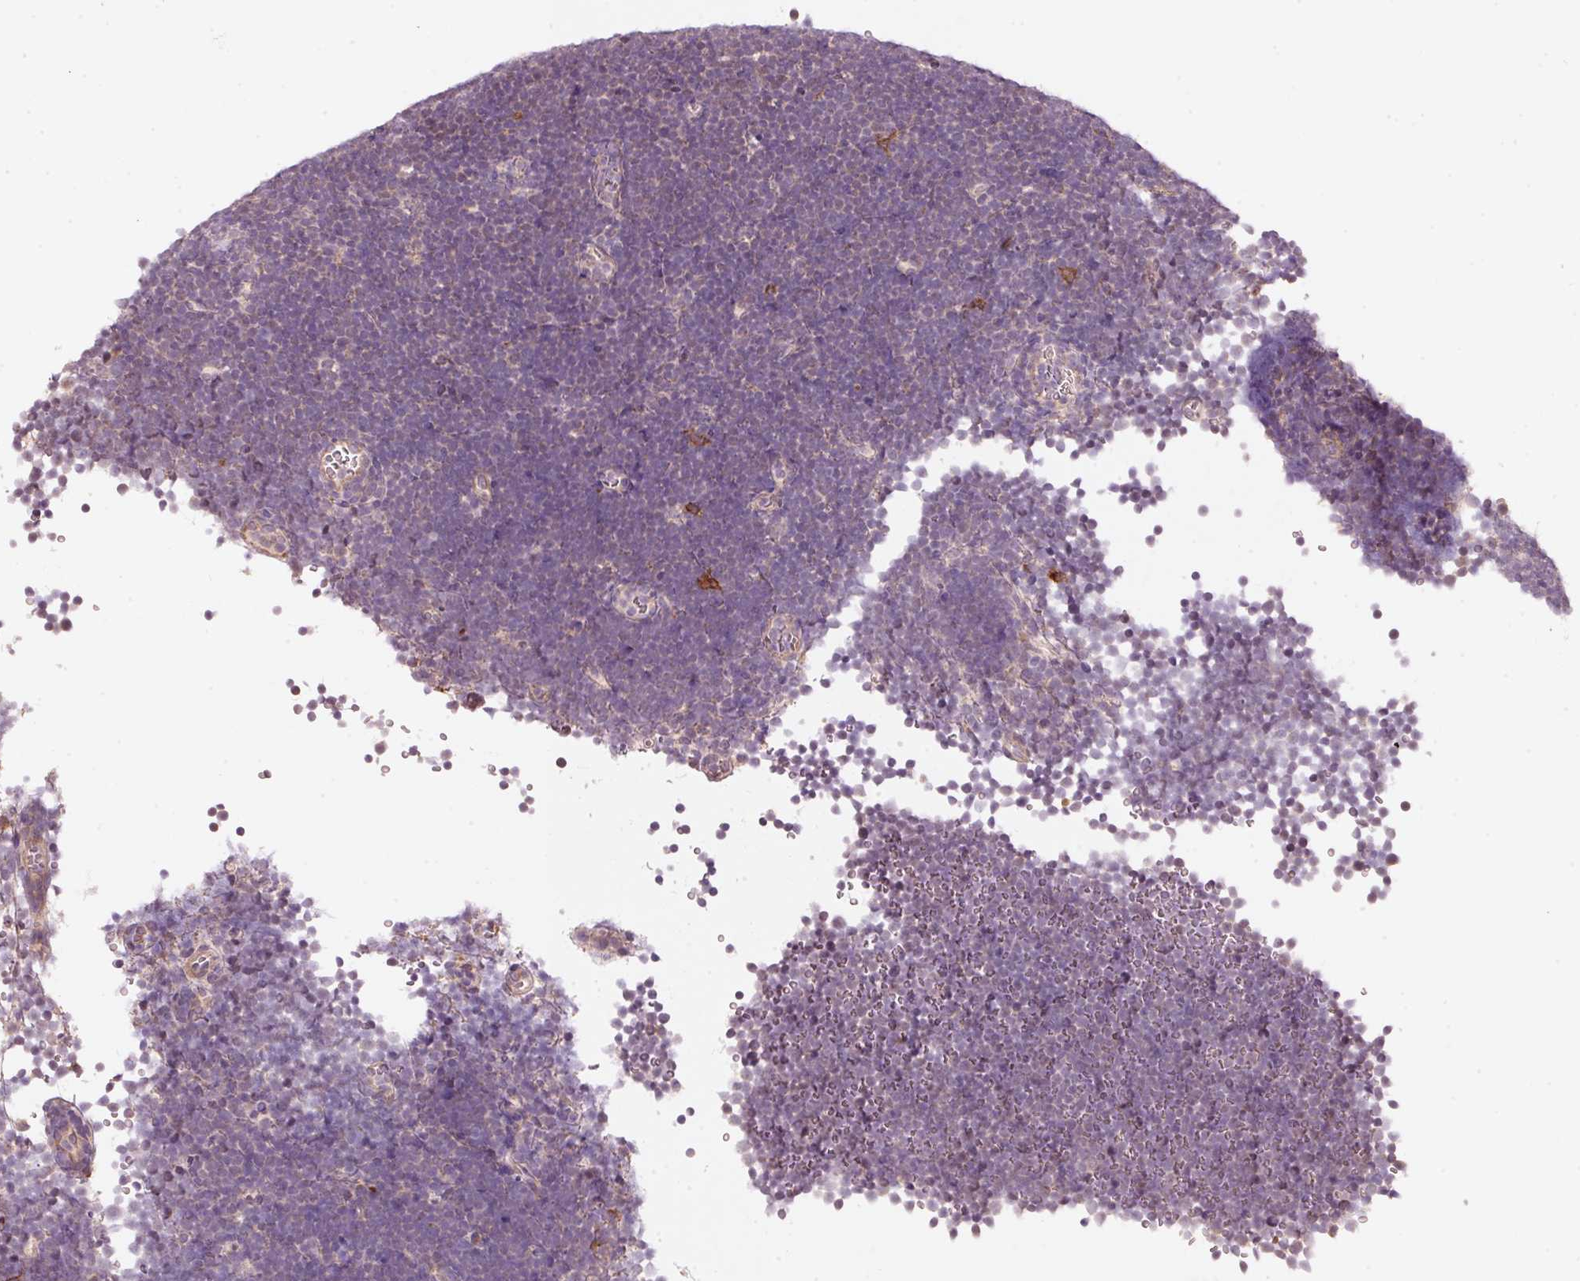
{"staining": {"intensity": "negative", "quantity": "none", "location": "none"}, "tissue": "lymphoma", "cell_type": "Tumor cells", "image_type": "cancer", "snomed": [{"axis": "morphology", "description": "Malignant lymphoma, non-Hodgkin's type, High grade"}, {"axis": "topography", "description": "Lymph node"}], "caption": "A photomicrograph of human high-grade malignant lymphoma, non-Hodgkin's type is negative for staining in tumor cells.", "gene": "ARHGAP22", "patient": {"sex": "male", "age": 13}}